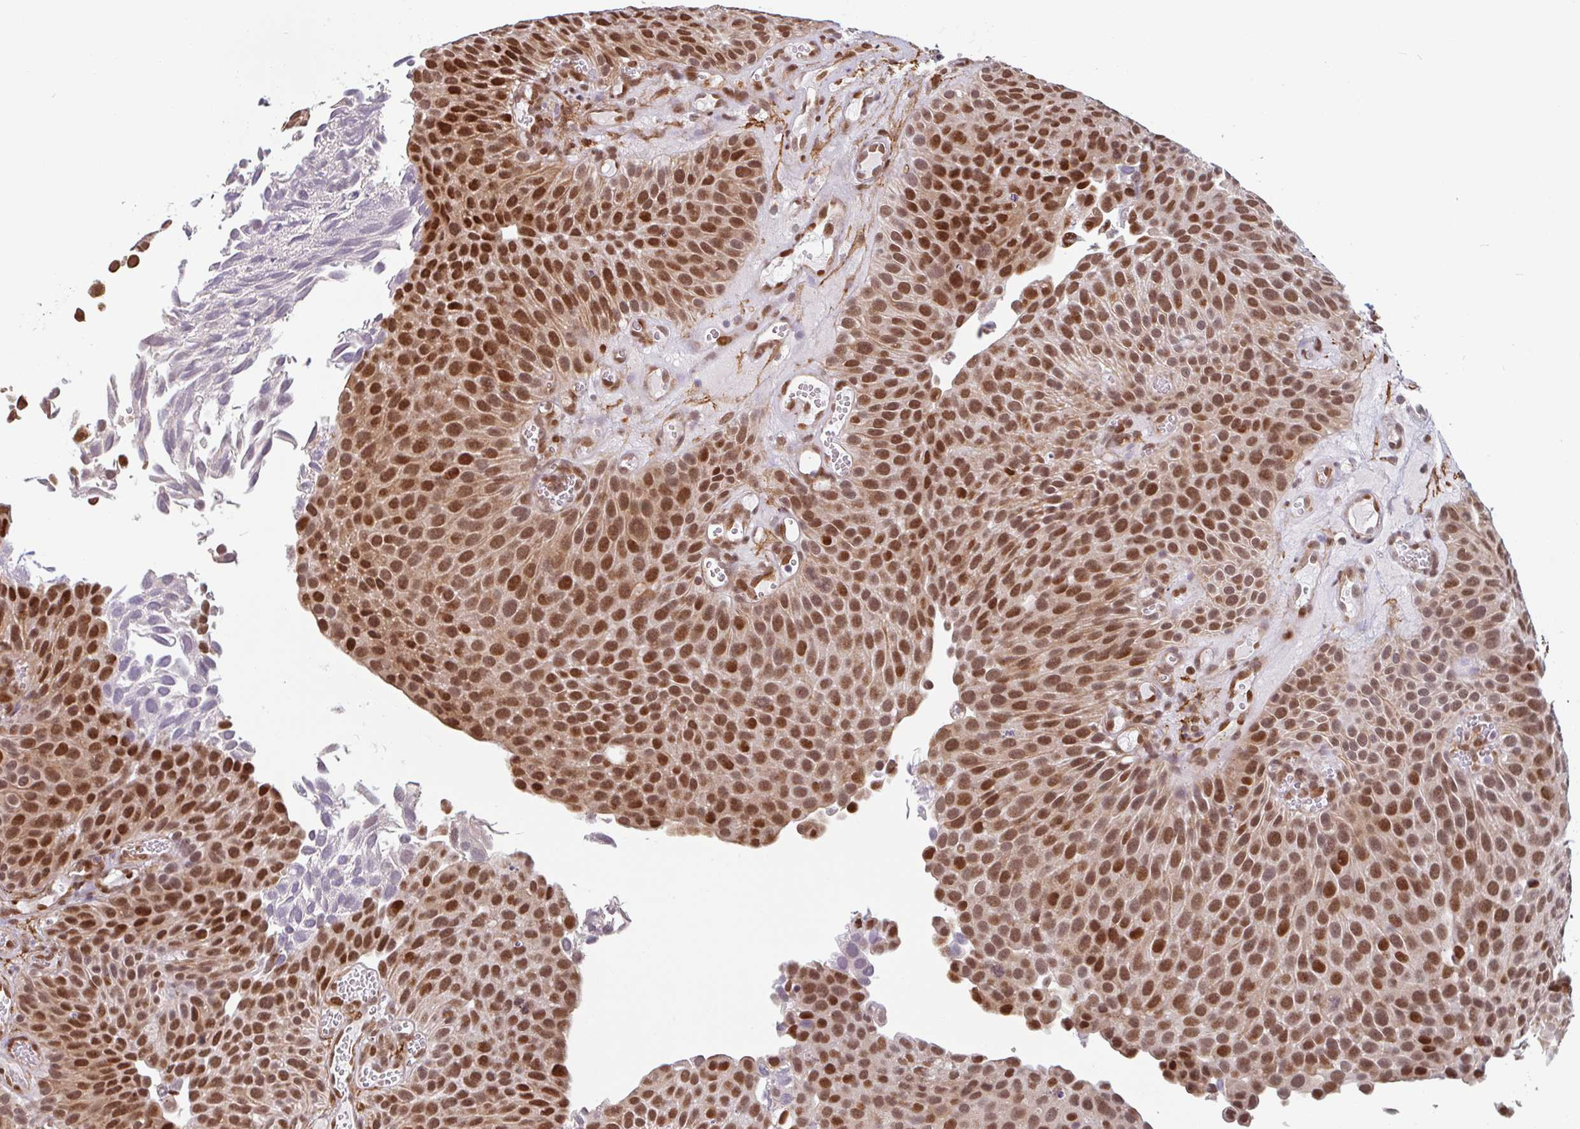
{"staining": {"intensity": "strong", "quantity": ">75%", "location": "nuclear"}, "tissue": "urothelial cancer", "cell_type": "Tumor cells", "image_type": "cancer", "snomed": [{"axis": "morphology", "description": "Urothelial carcinoma, Low grade"}, {"axis": "topography", "description": "Urinary bladder"}], "caption": "Tumor cells exhibit high levels of strong nuclear staining in about >75% of cells in human urothelial carcinoma (low-grade).", "gene": "TMEM119", "patient": {"sex": "male", "age": 89}}